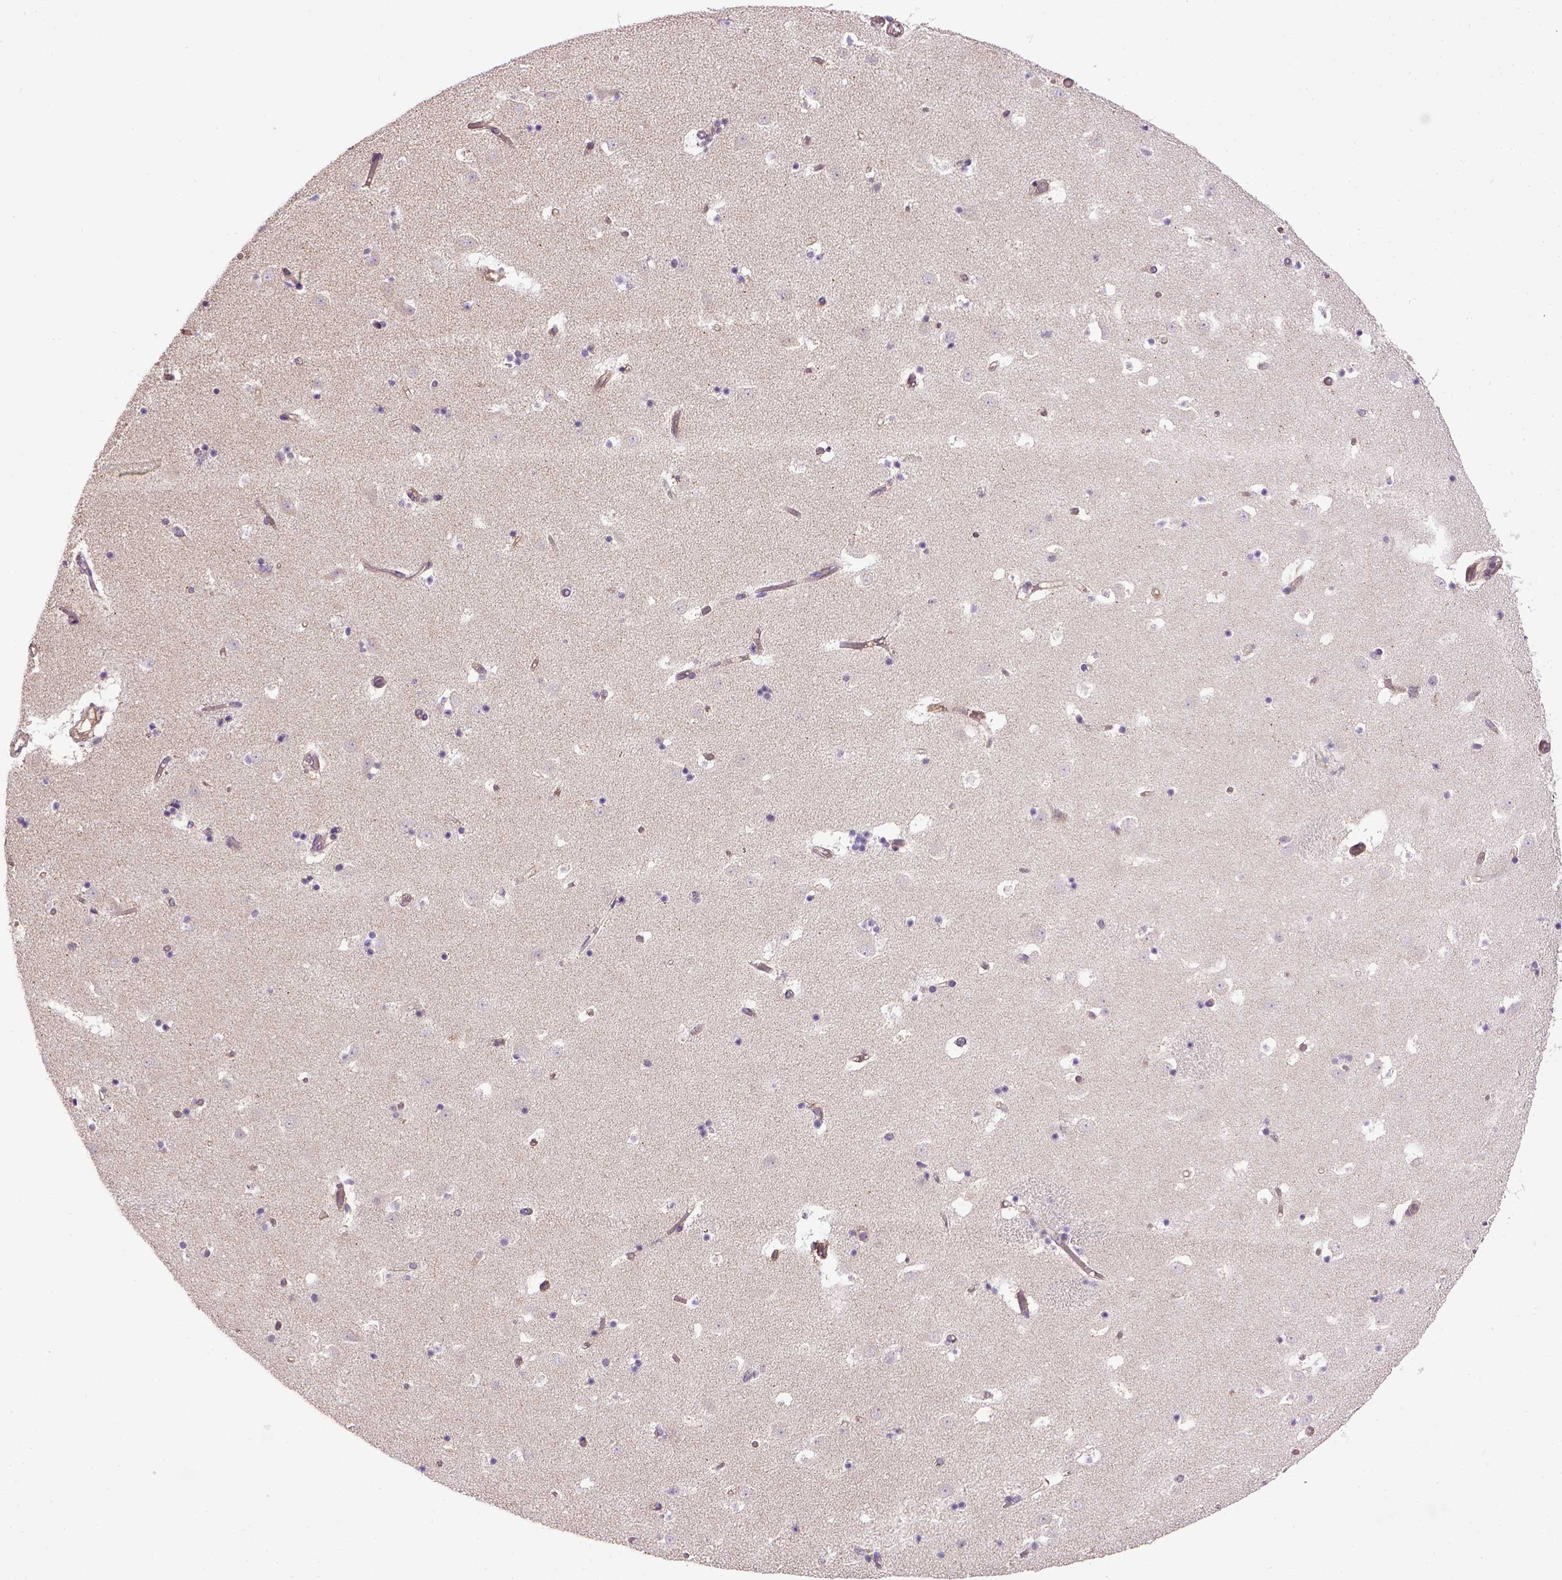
{"staining": {"intensity": "negative", "quantity": "none", "location": "none"}, "tissue": "caudate", "cell_type": "Glial cells", "image_type": "normal", "snomed": [{"axis": "morphology", "description": "Normal tissue, NOS"}, {"axis": "topography", "description": "Lateral ventricle wall"}], "caption": "This is a micrograph of IHC staining of unremarkable caudate, which shows no positivity in glial cells. (DAB (3,3'-diaminobenzidine) IHC with hematoxylin counter stain).", "gene": "ENG", "patient": {"sex": "female", "age": 42}}